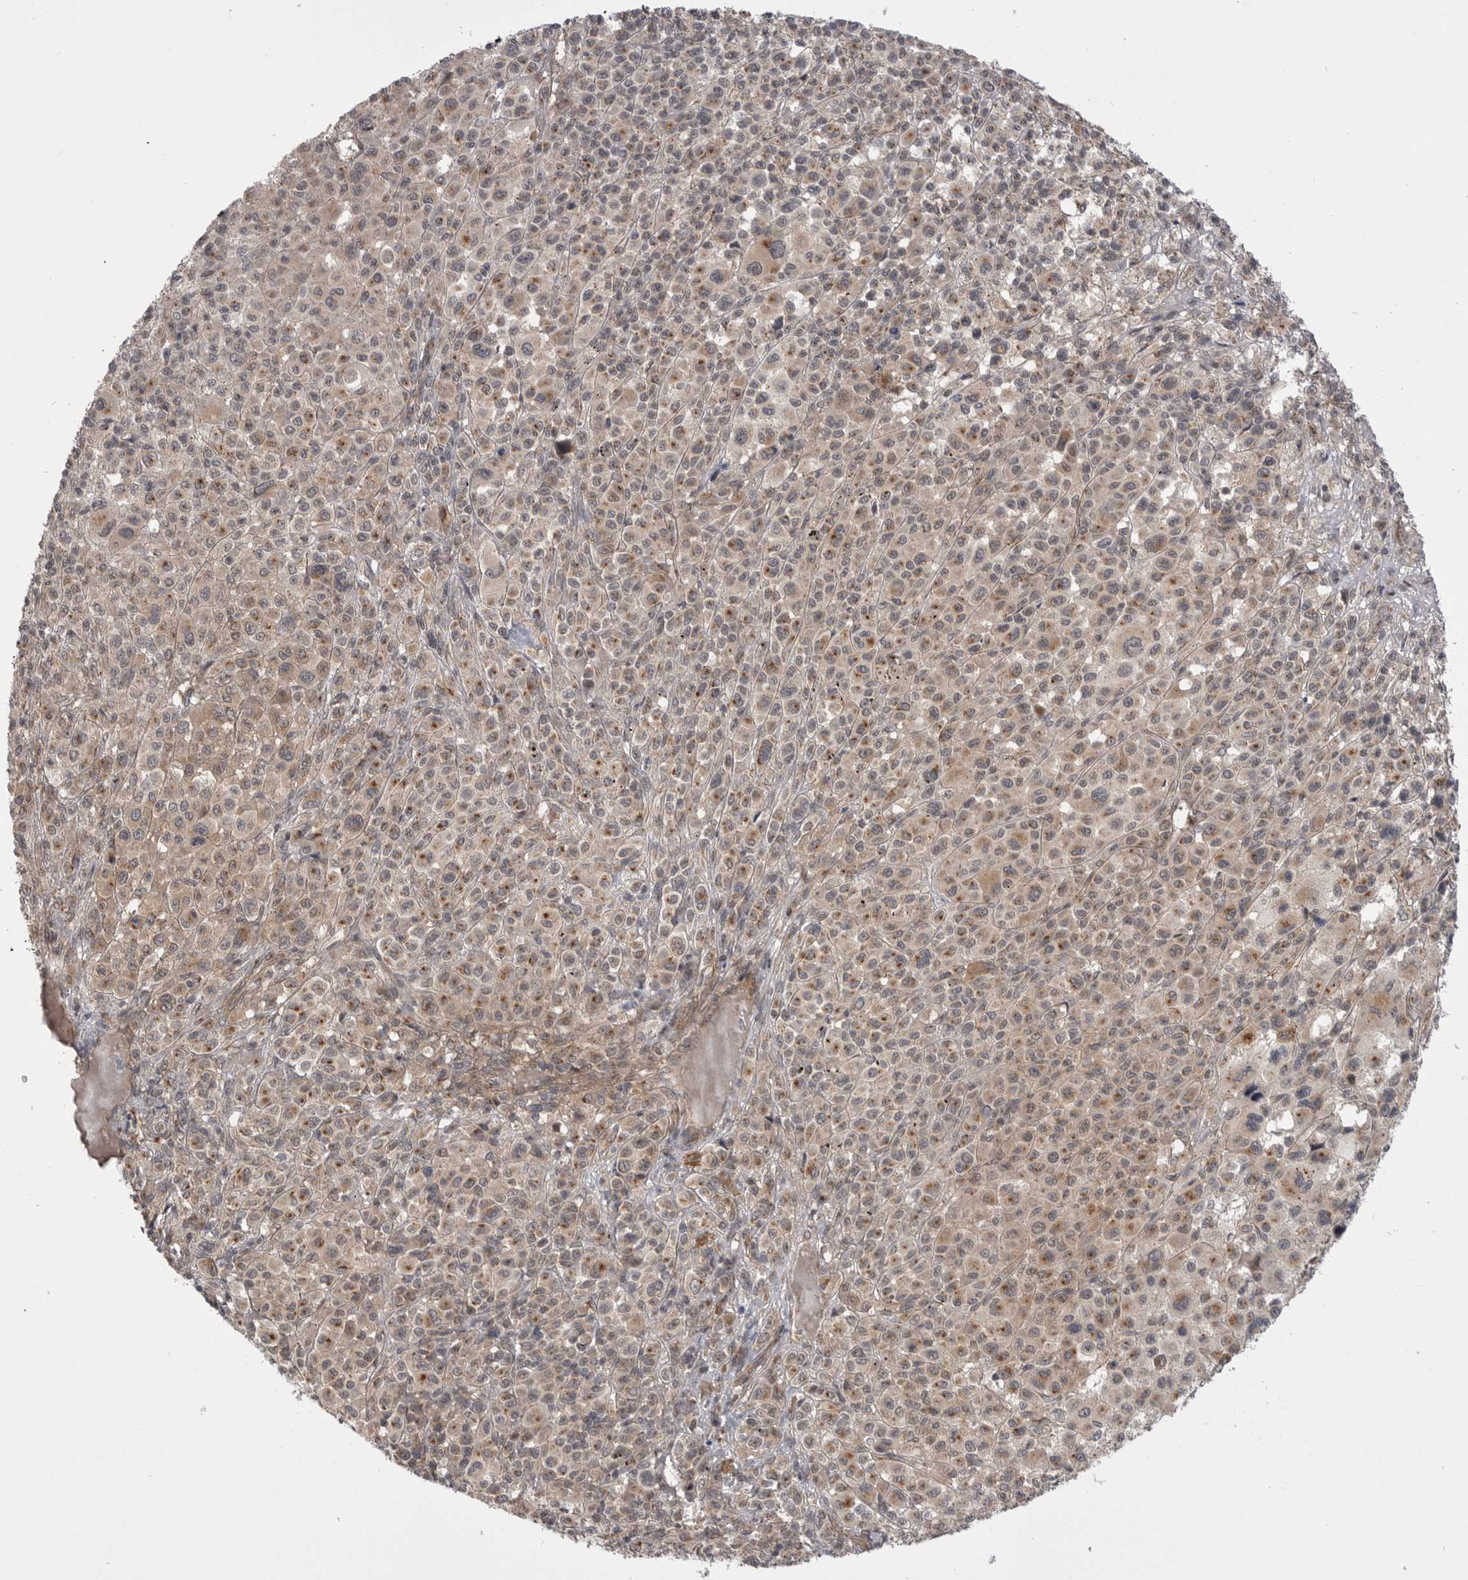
{"staining": {"intensity": "weak", "quantity": ">75%", "location": "cytoplasmic/membranous"}, "tissue": "melanoma", "cell_type": "Tumor cells", "image_type": "cancer", "snomed": [{"axis": "morphology", "description": "Malignant melanoma, Metastatic site"}, {"axis": "topography", "description": "Skin"}], "caption": "Immunohistochemistry (DAB) staining of human melanoma reveals weak cytoplasmic/membranous protein staining in about >75% of tumor cells.", "gene": "PDCL", "patient": {"sex": "female", "age": 74}}